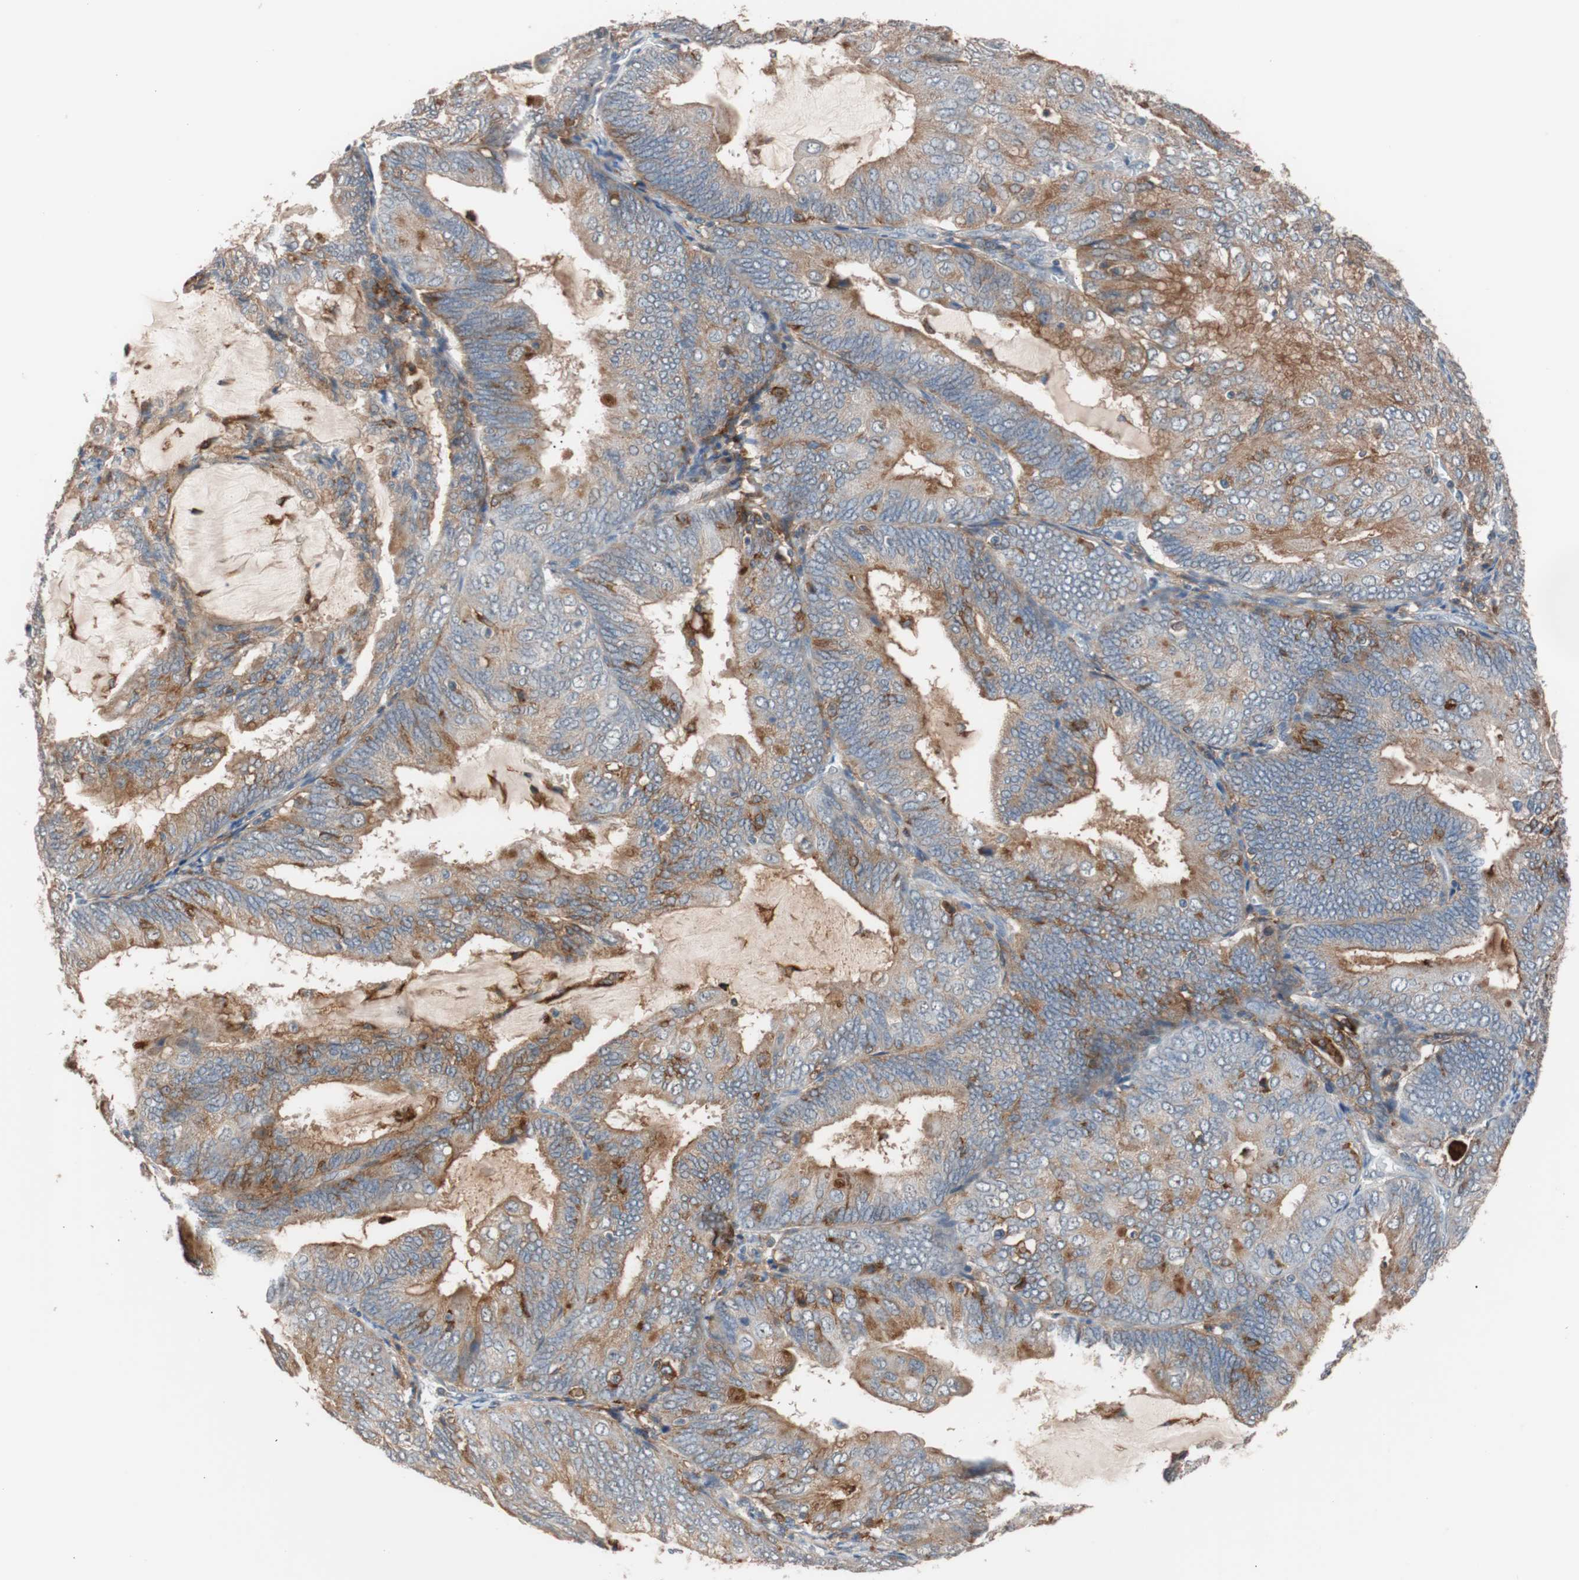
{"staining": {"intensity": "weak", "quantity": "25%-75%", "location": "cytoplasmic/membranous"}, "tissue": "endometrial cancer", "cell_type": "Tumor cells", "image_type": "cancer", "snomed": [{"axis": "morphology", "description": "Adenocarcinoma, NOS"}, {"axis": "topography", "description": "Endometrium"}], "caption": "Protein expression analysis of endometrial cancer shows weak cytoplasmic/membranous expression in about 25%-75% of tumor cells.", "gene": "LITAF", "patient": {"sex": "female", "age": 81}}